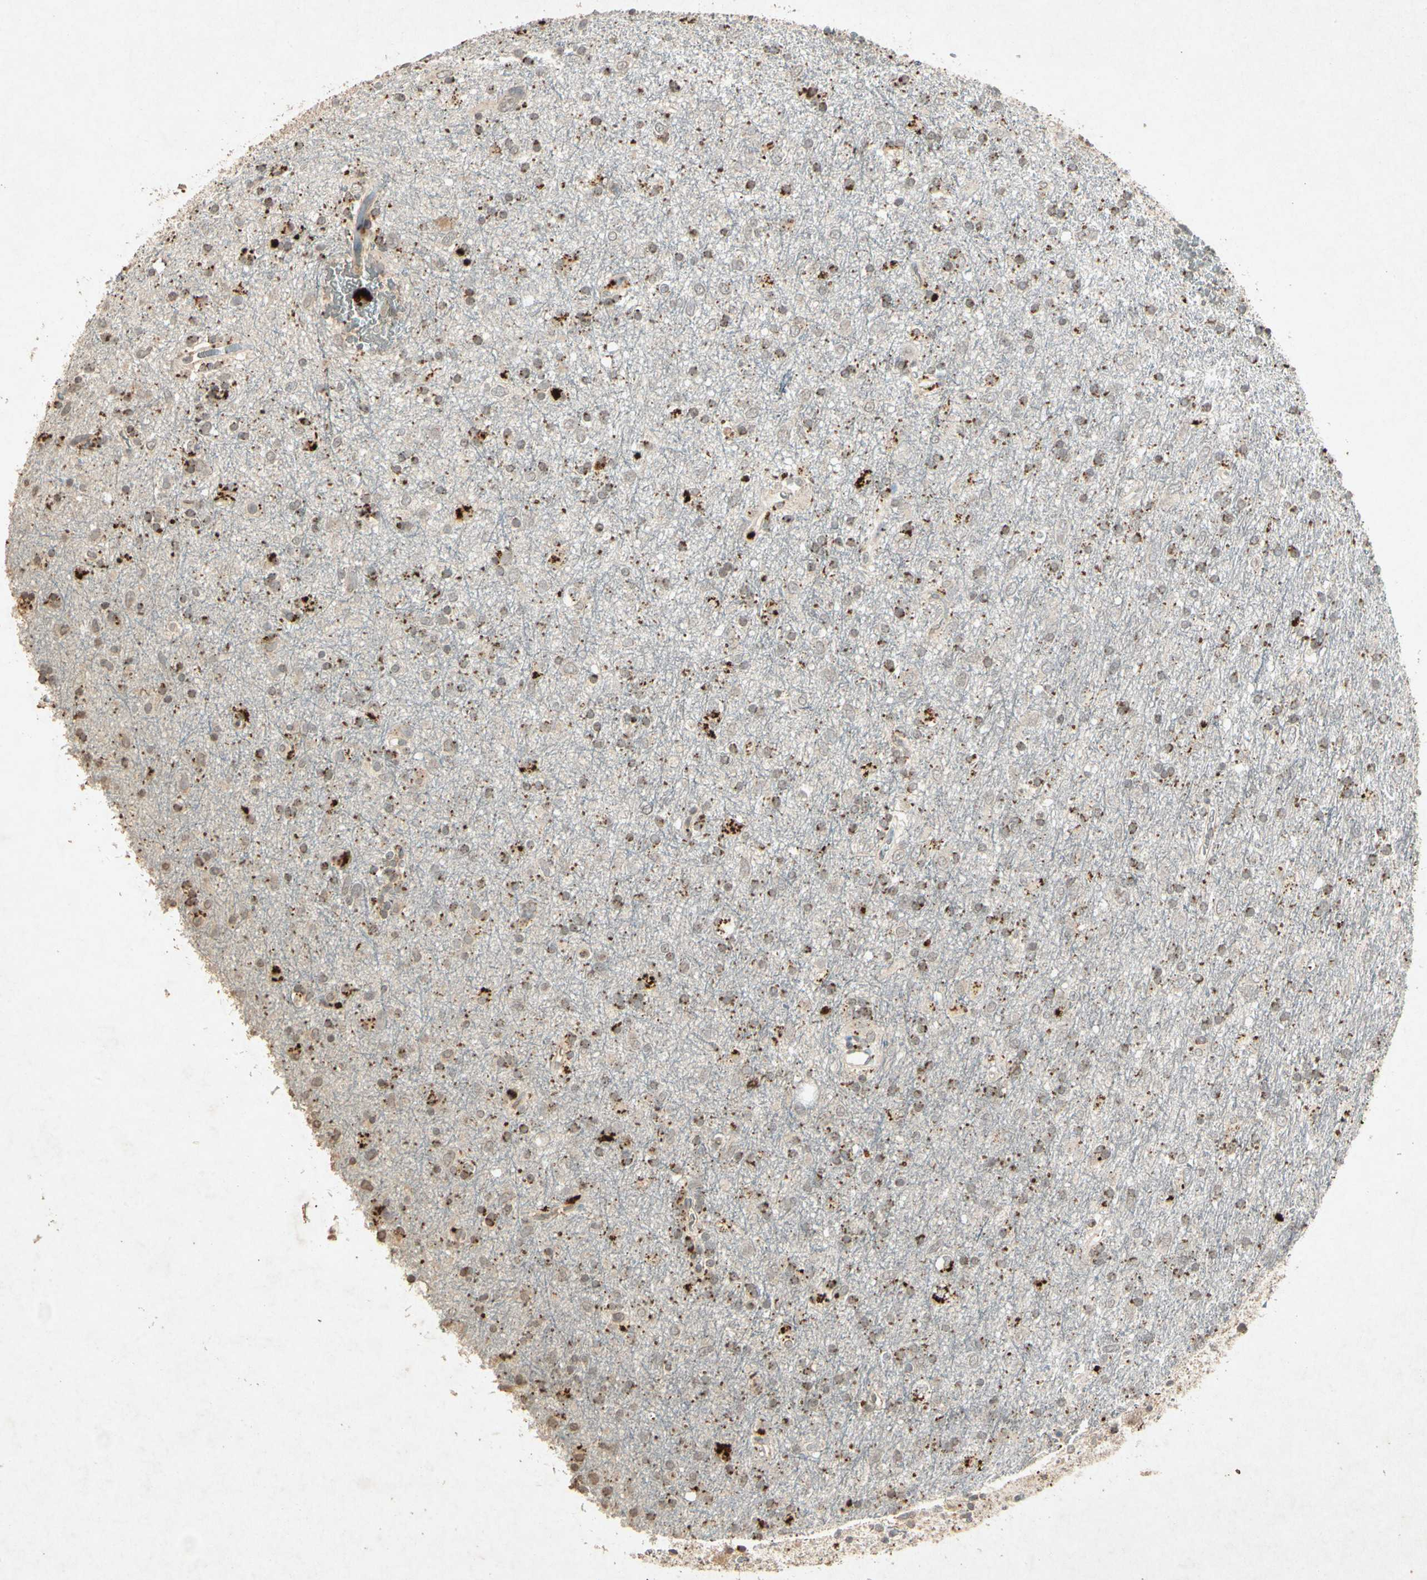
{"staining": {"intensity": "moderate", "quantity": "<25%", "location": "cytoplasmic/membranous"}, "tissue": "glioma", "cell_type": "Tumor cells", "image_type": "cancer", "snomed": [{"axis": "morphology", "description": "Glioma, malignant, Low grade"}, {"axis": "topography", "description": "Brain"}], "caption": "Immunohistochemical staining of human glioma shows low levels of moderate cytoplasmic/membranous positivity in about <25% of tumor cells.", "gene": "MSRB1", "patient": {"sex": "male", "age": 77}}